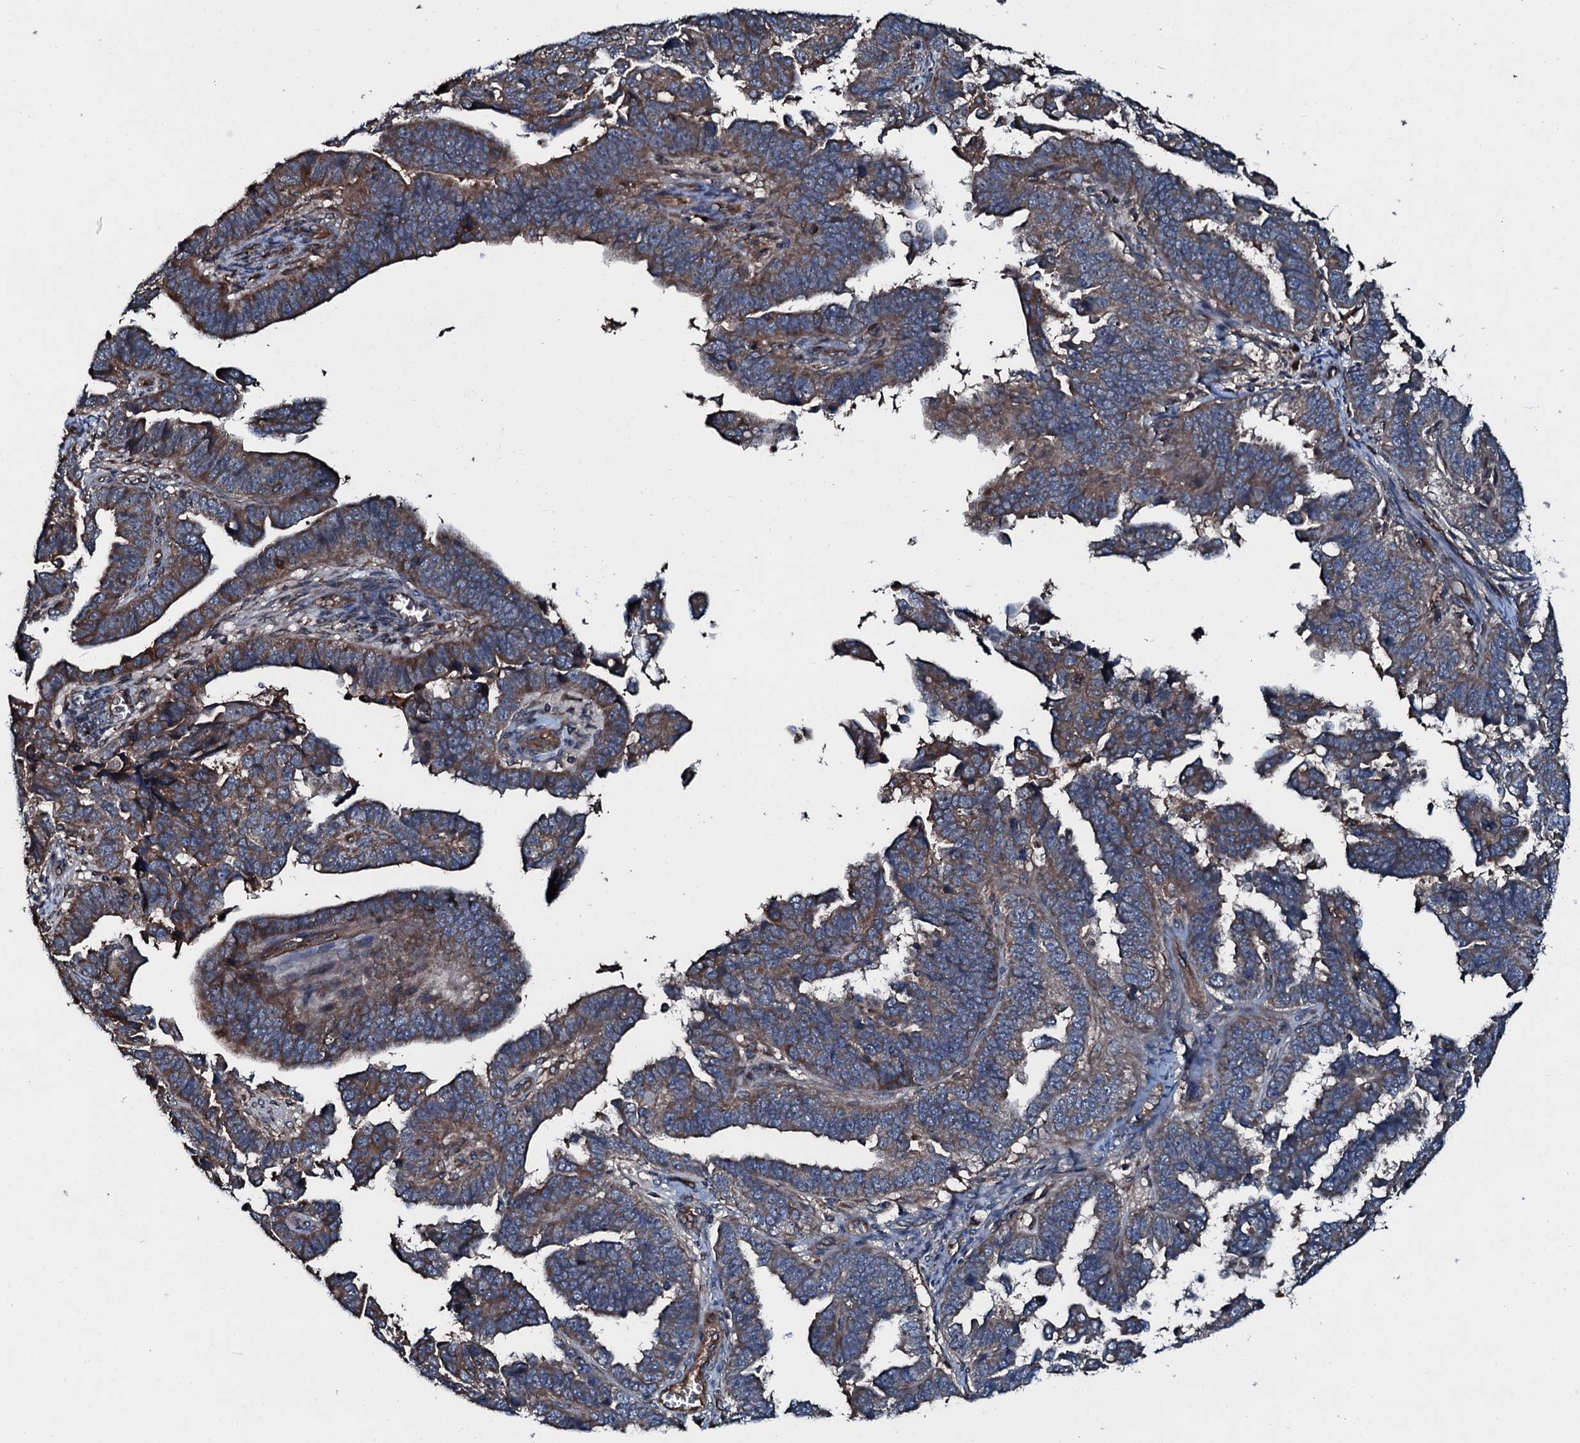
{"staining": {"intensity": "strong", "quantity": "25%-75%", "location": "cytoplasmic/membranous"}, "tissue": "endometrial cancer", "cell_type": "Tumor cells", "image_type": "cancer", "snomed": [{"axis": "morphology", "description": "Adenocarcinoma, NOS"}, {"axis": "topography", "description": "Endometrium"}], "caption": "IHC histopathology image of neoplastic tissue: human endometrial adenocarcinoma stained using immunohistochemistry (IHC) demonstrates high levels of strong protein expression localized specifically in the cytoplasmic/membranous of tumor cells, appearing as a cytoplasmic/membranous brown color.", "gene": "AARS1", "patient": {"sex": "female", "age": 75}}